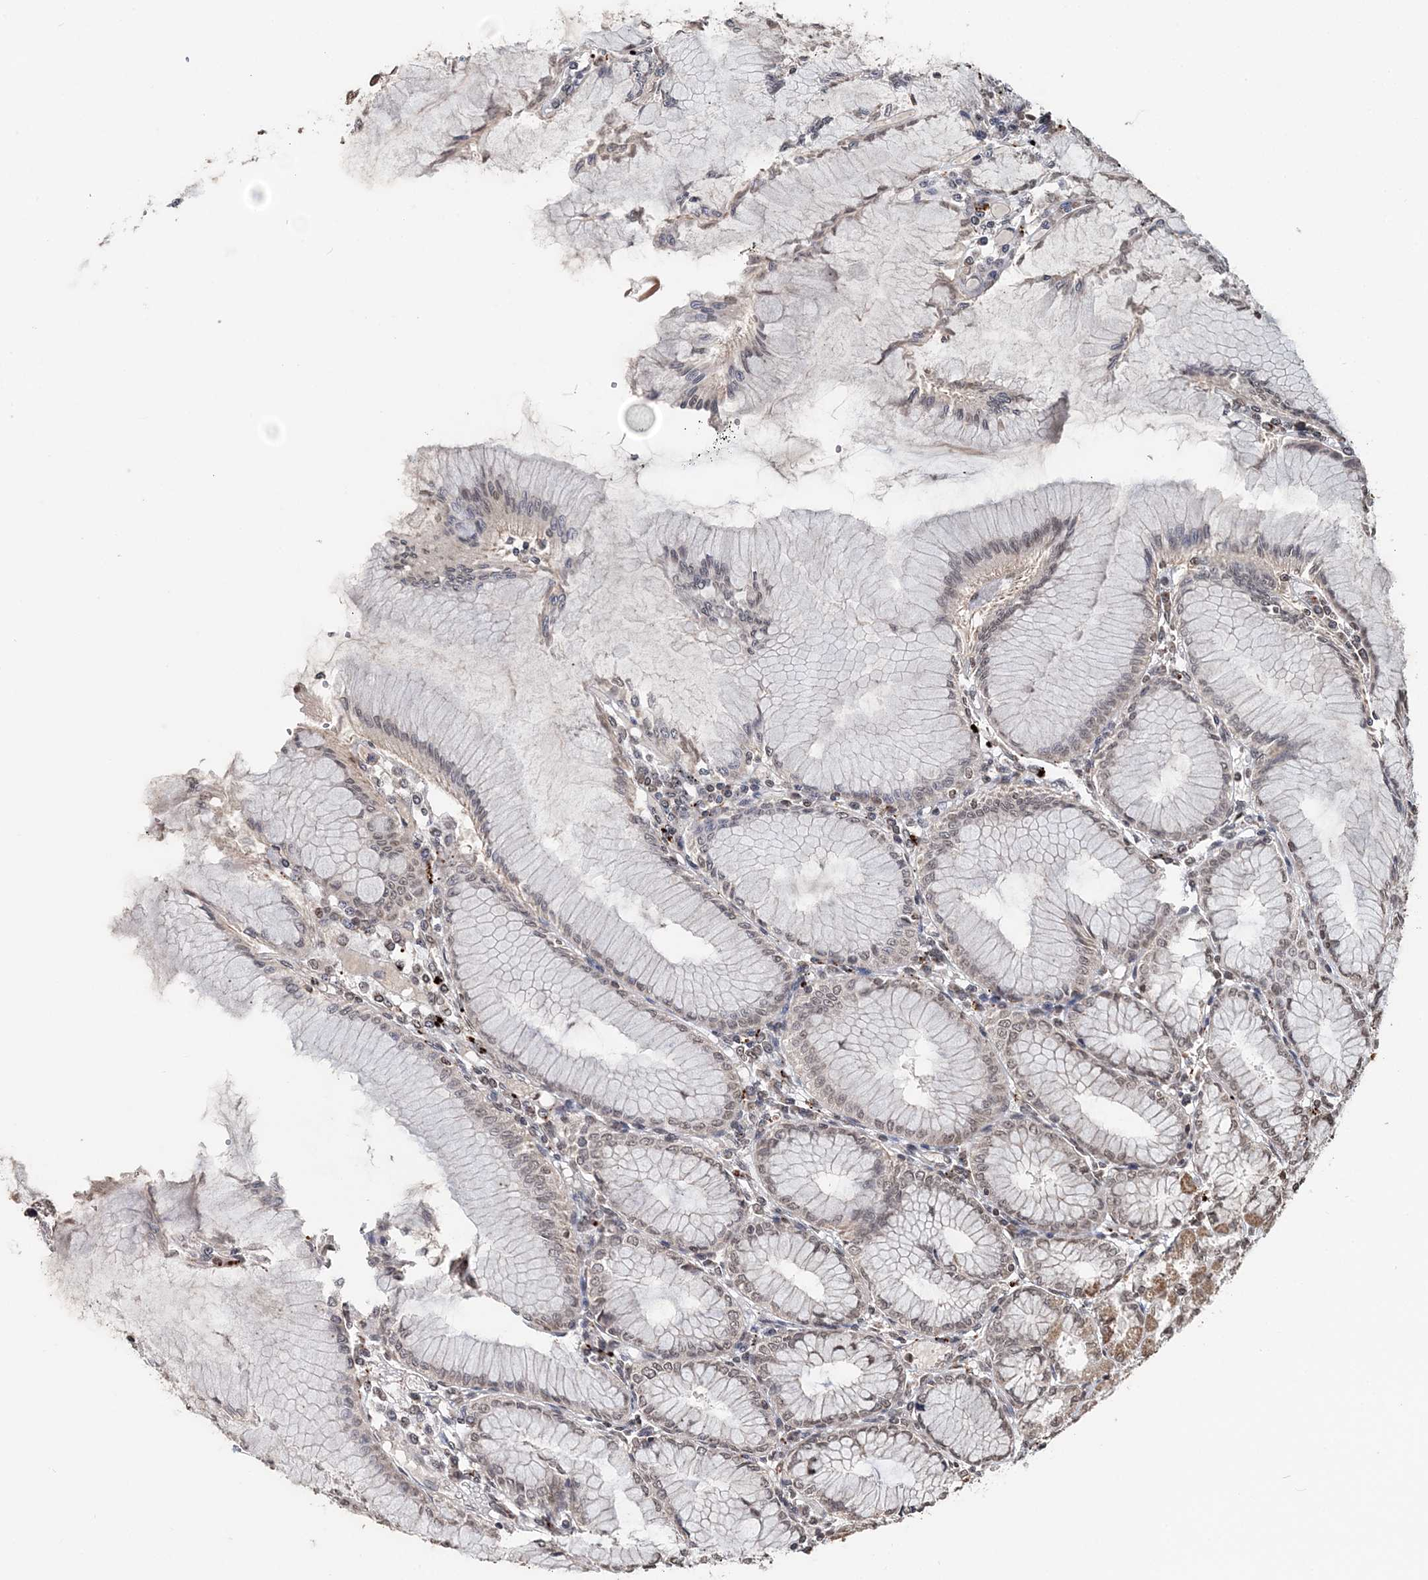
{"staining": {"intensity": "moderate", "quantity": ">75%", "location": "cytoplasmic/membranous,nuclear"}, "tissue": "stomach", "cell_type": "Glandular cells", "image_type": "normal", "snomed": [{"axis": "morphology", "description": "Normal tissue, NOS"}, {"axis": "topography", "description": "Stomach"}], "caption": "Human stomach stained for a protein (brown) shows moderate cytoplasmic/membranous,nuclear positive expression in approximately >75% of glandular cells.", "gene": "SOWAHB", "patient": {"sex": "female", "age": 57}}